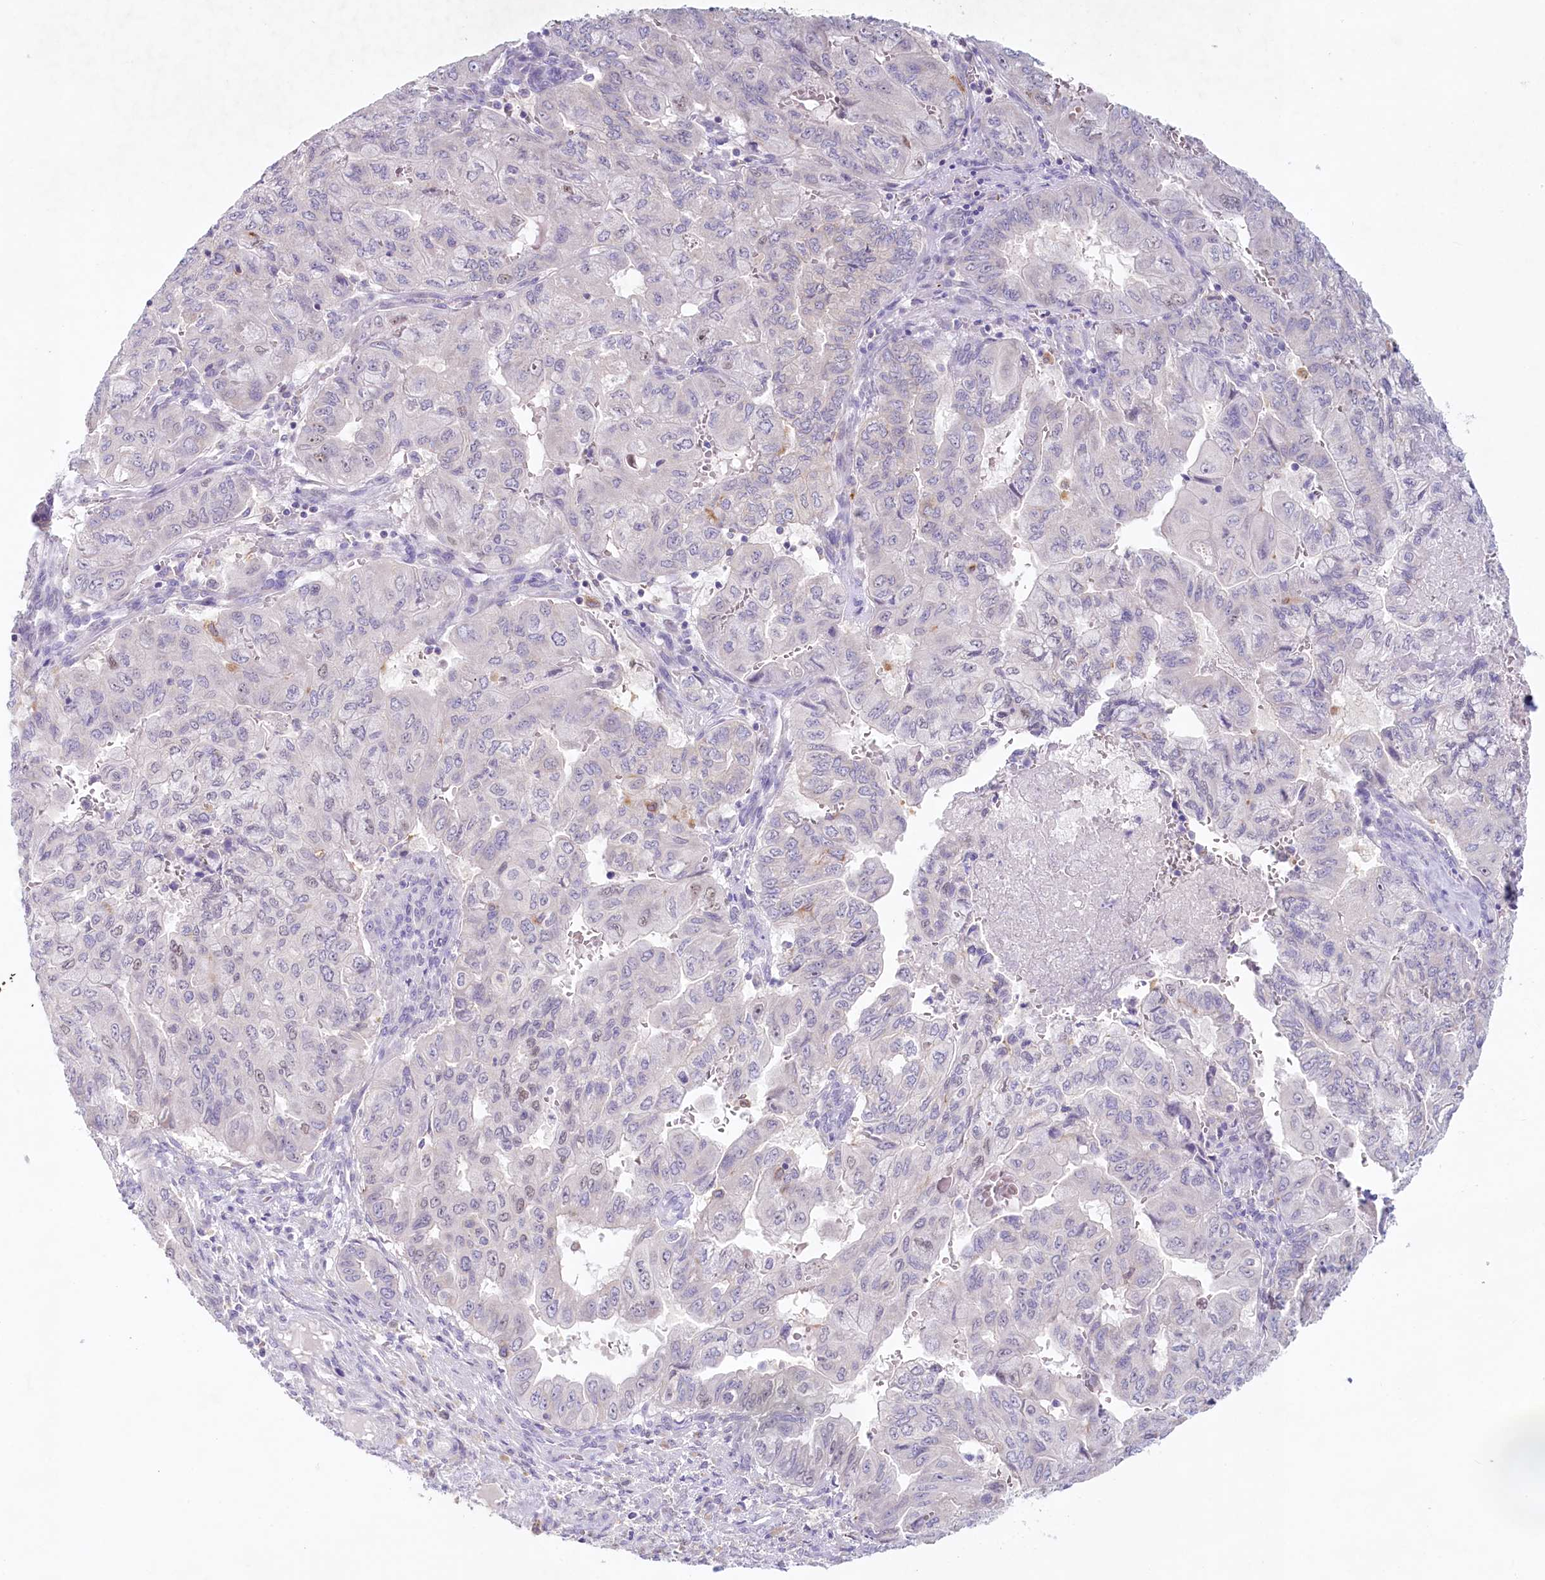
{"staining": {"intensity": "negative", "quantity": "none", "location": "none"}, "tissue": "pancreatic cancer", "cell_type": "Tumor cells", "image_type": "cancer", "snomed": [{"axis": "morphology", "description": "Adenocarcinoma, NOS"}, {"axis": "topography", "description": "Pancreas"}], "caption": "The IHC image has no significant staining in tumor cells of adenocarcinoma (pancreatic) tissue. (DAB immunohistochemistry (IHC) visualized using brightfield microscopy, high magnification).", "gene": "PSAPL1", "patient": {"sex": "male", "age": 51}}